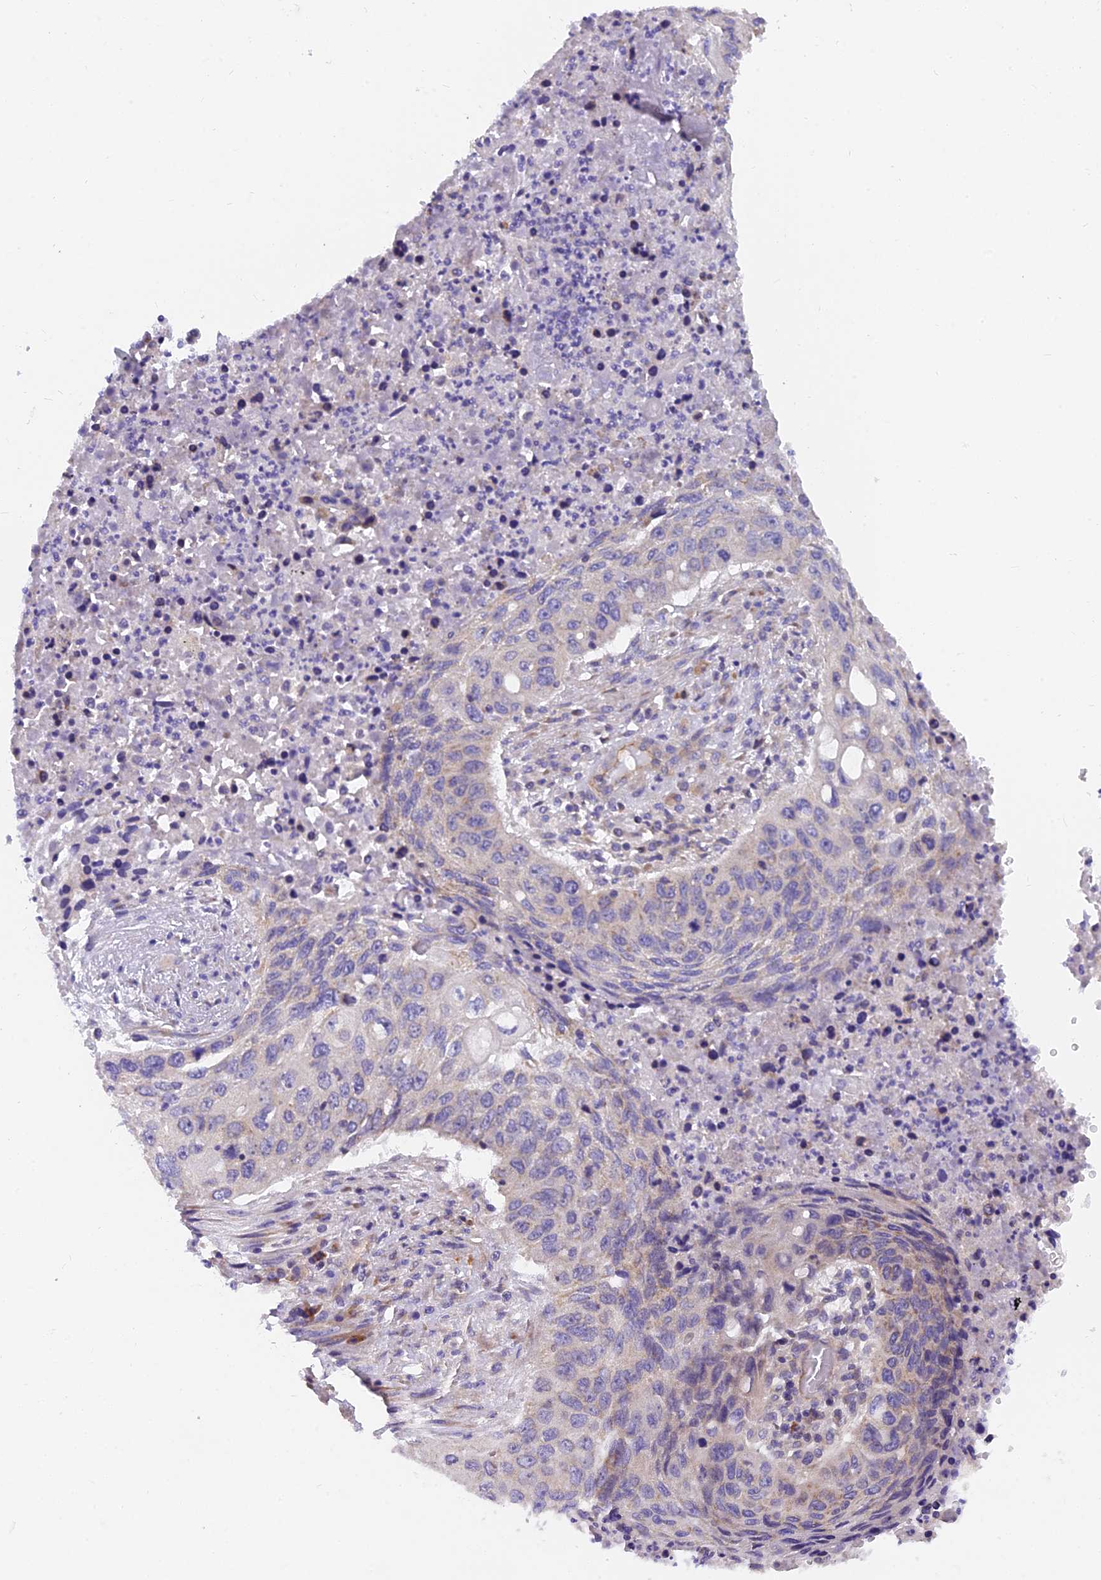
{"staining": {"intensity": "negative", "quantity": "none", "location": "none"}, "tissue": "lung cancer", "cell_type": "Tumor cells", "image_type": "cancer", "snomed": [{"axis": "morphology", "description": "Squamous cell carcinoma, NOS"}, {"axis": "topography", "description": "Lung"}], "caption": "Histopathology image shows no significant protein expression in tumor cells of lung cancer.", "gene": "MVB12A", "patient": {"sex": "female", "age": 63}}